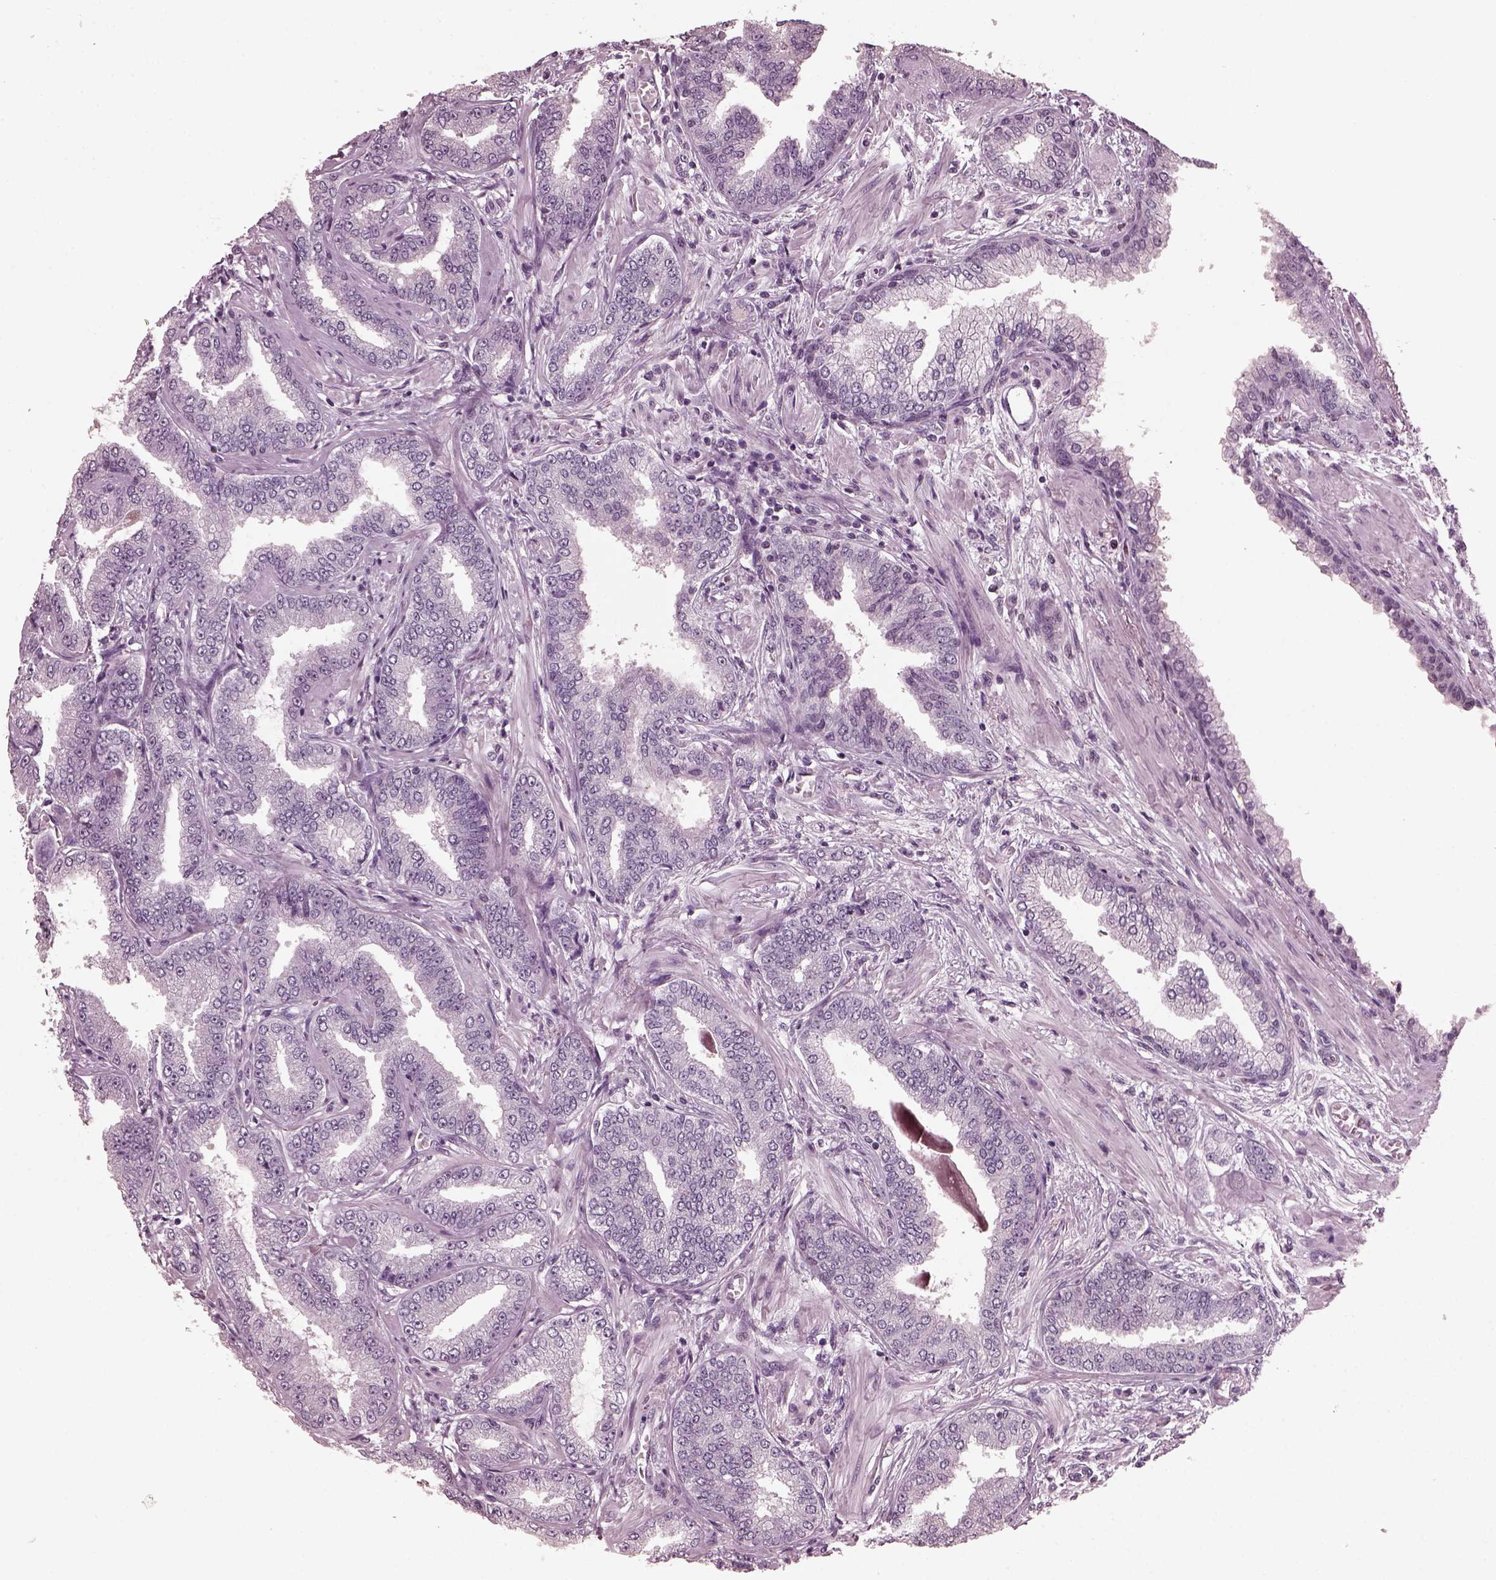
{"staining": {"intensity": "negative", "quantity": "none", "location": "none"}, "tissue": "prostate cancer", "cell_type": "Tumor cells", "image_type": "cancer", "snomed": [{"axis": "morphology", "description": "Adenocarcinoma, Low grade"}, {"axis": "topography", "description": "Prostate"}], "caption": "Immunohistochemistry micrograph of prostate cancer stained for a protein (brown), which exhibits no positivity in tumor cells. (Stains: DAB (3,3'-diaminobenzidine) immunohistochemistry (IHC) with hematoxylin counter stain, Microscopy: brightfield microscopy at high magnification).", "gene": "TSKS", "patient": {"sex": "male", "age": 55}}